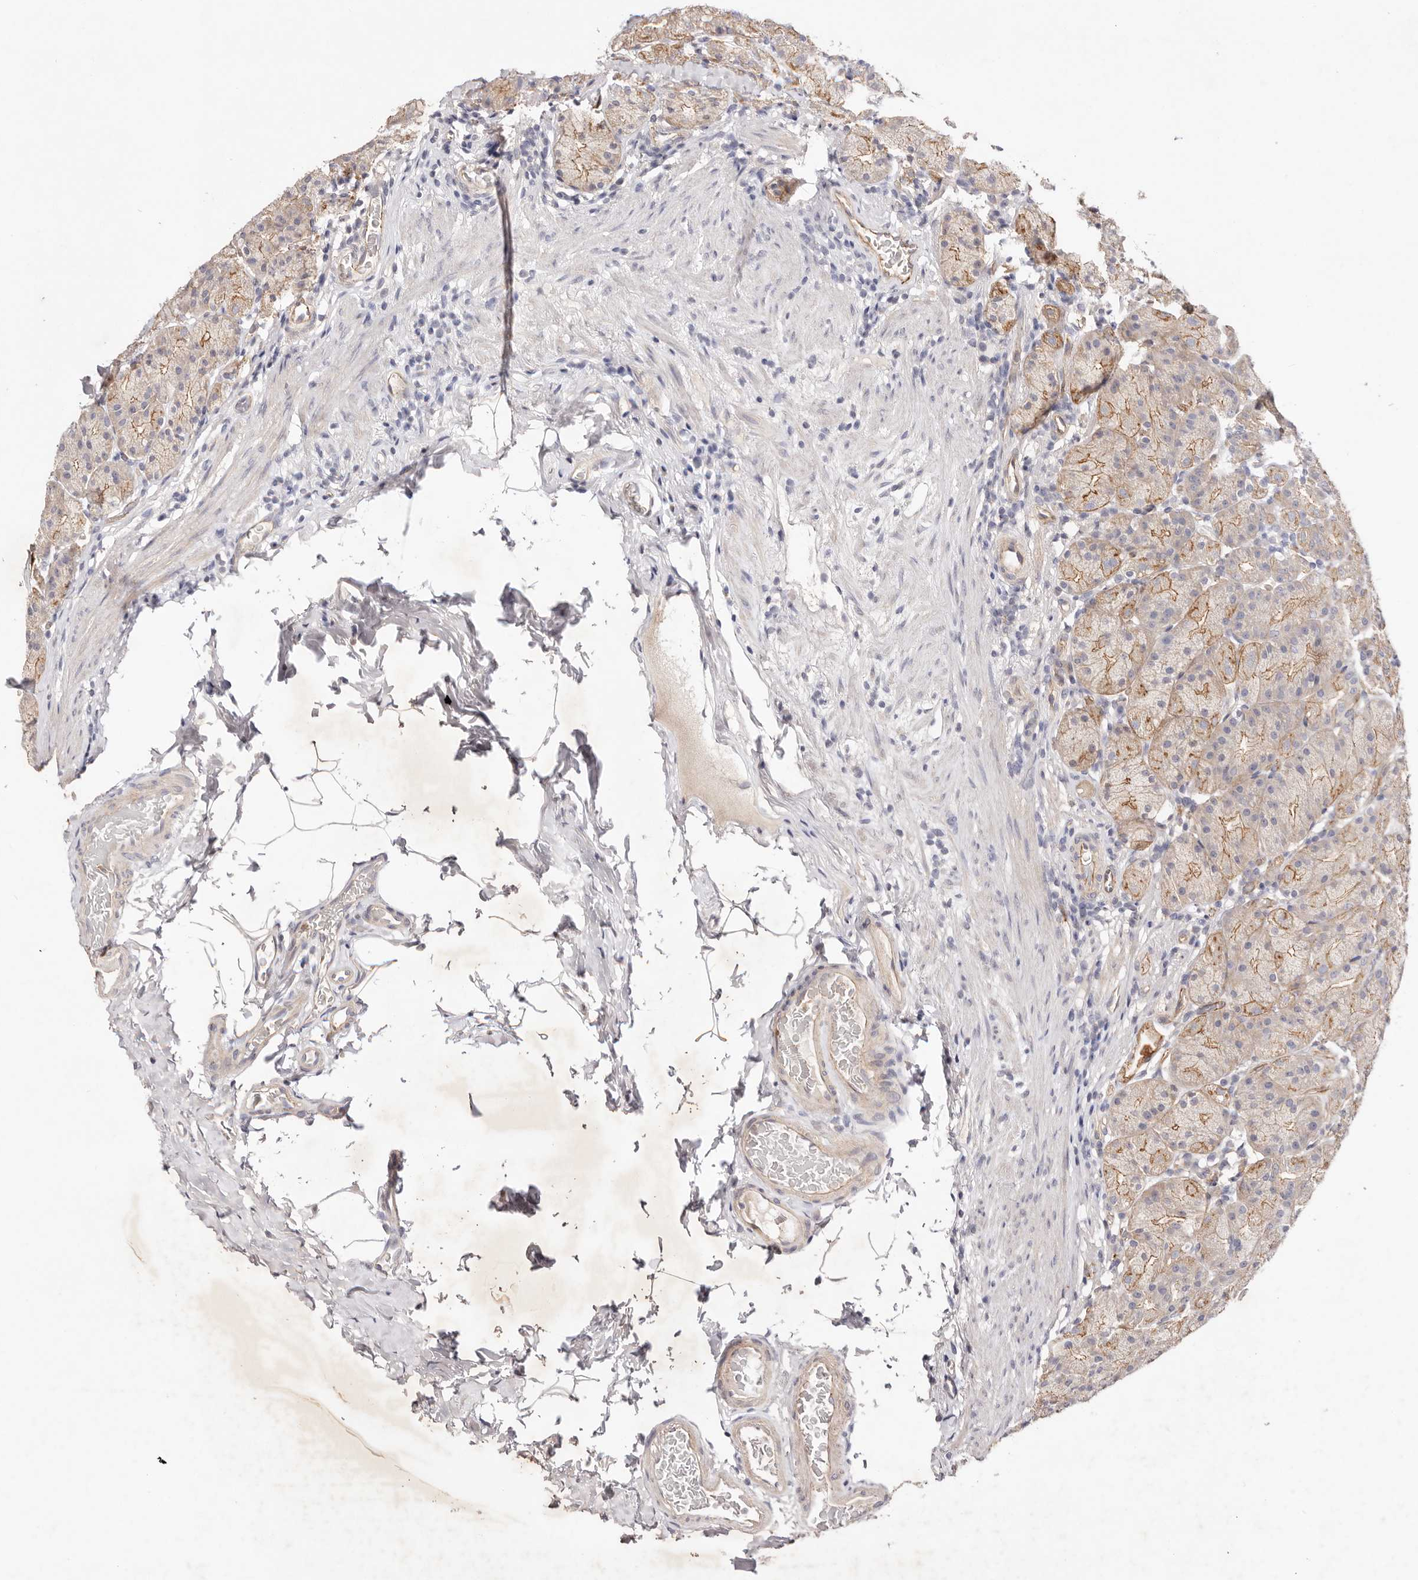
{"staining": {"intensity": "moderate", "quantity": ">75%", "location": "cytoplasmic/membranous"}, "tissue": "stomach", "cell_type": "Glandular cells", "image_type": "normal", "snomed": [{"axis": "morphology", "description": "Normal tissue, NOS"}, {"axis": "topography", "description": "Stomach, upper"}], "caption": "This is a photomicrograph of immunohistochemistry (IHC) staining of unremarkable stomach, which shows moderate positivity in the cytoplasmic/membranous of glandular cells.", "gene": "SLC35B2", "patient": {"sex": "male", "age": 68}}